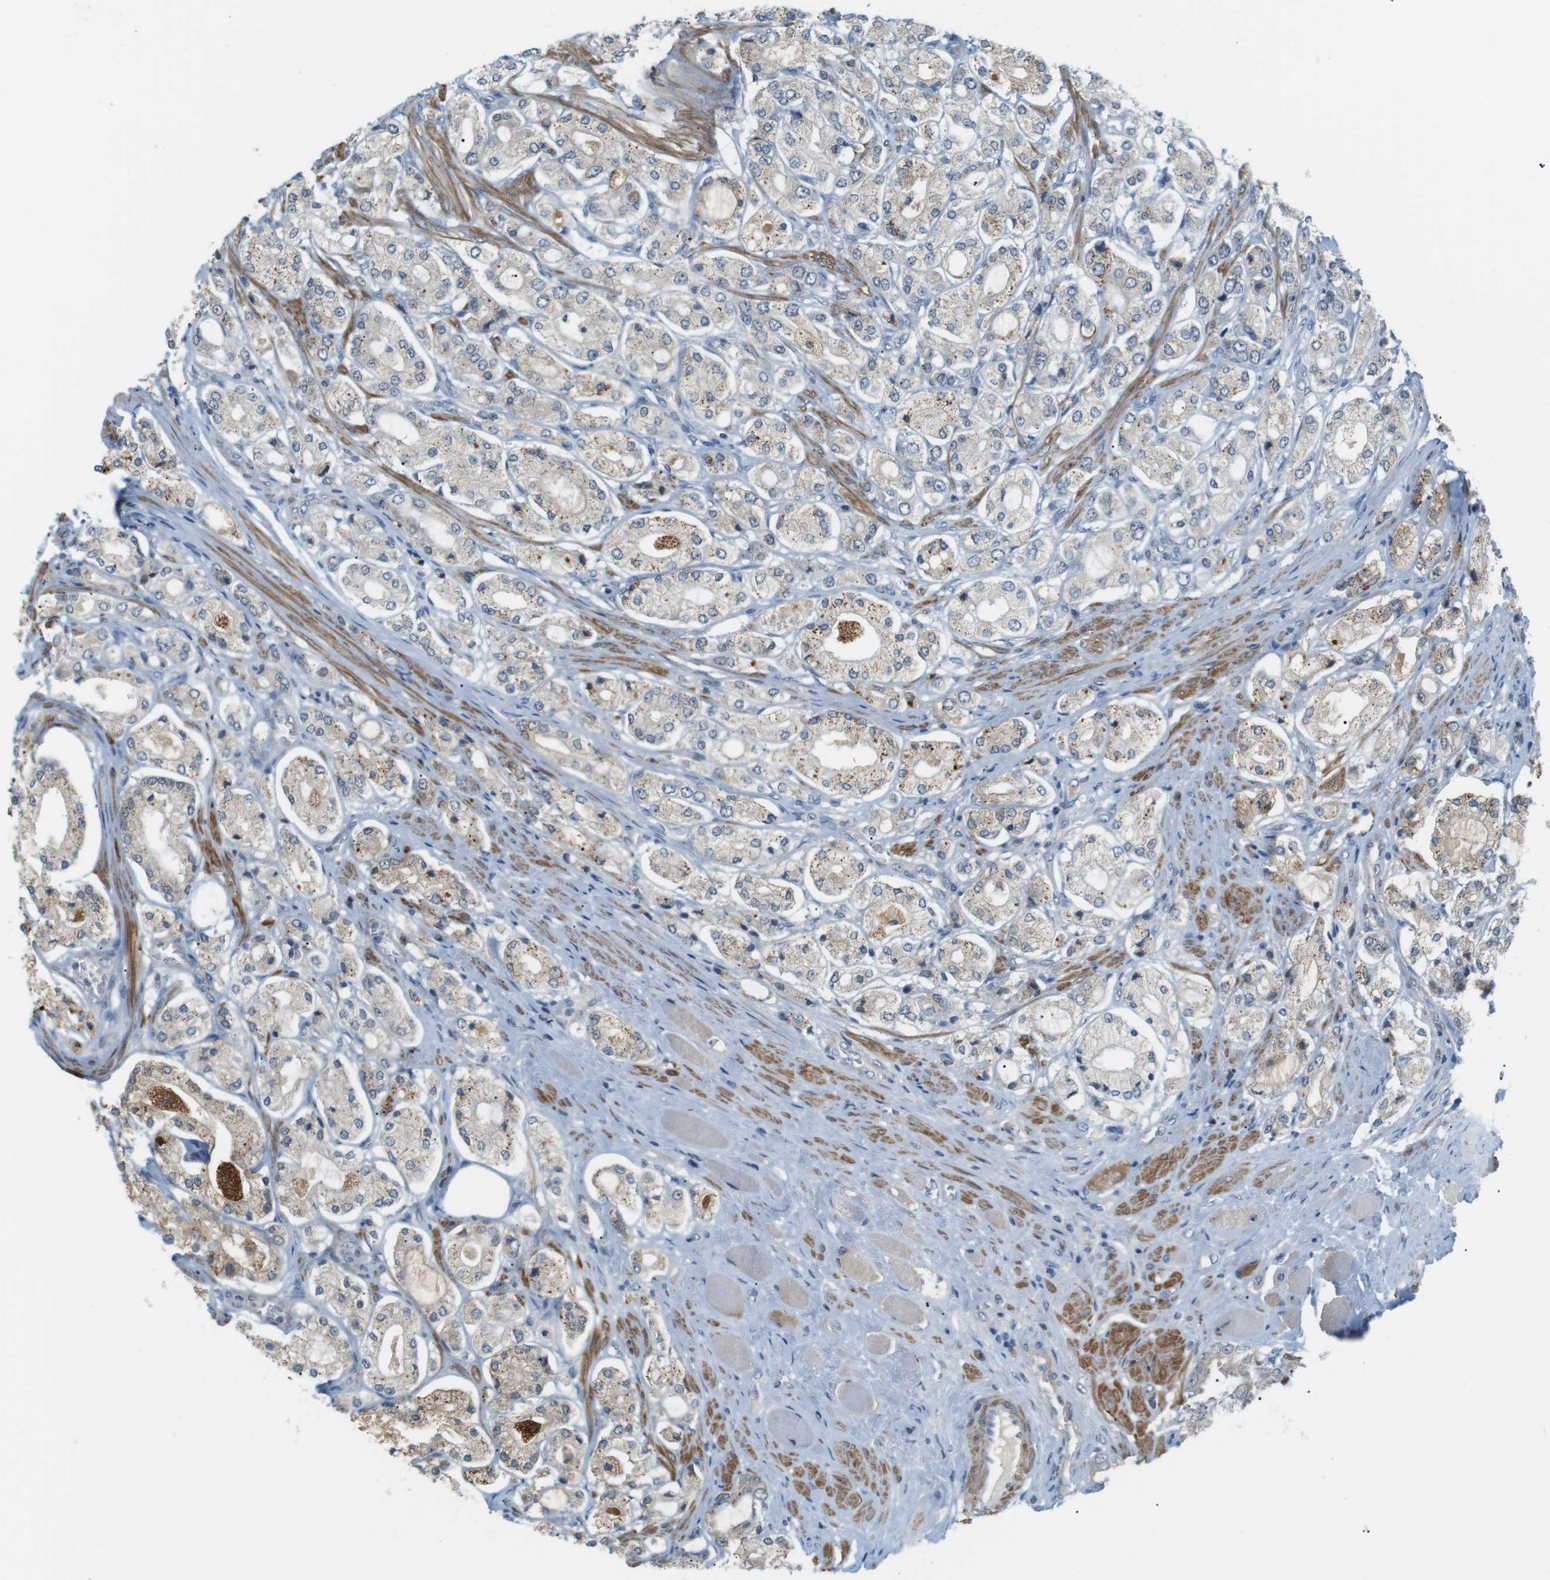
{"staining": {"intensity": "weak", "quantity": "25%-75%", "location": "cytoplasmic/membranous"}, "tissue": "prostate cancer", "cell_type": "Tumor cells", "image_type": "cancer", "snomed": [{"axis": "morphology", "description": "Adenocarcinoma, High grade"}, {"axis": "topography", "description": "Prostate"}], "caption": "Human adenocarcinoma (high-grade) (prostate) stained for a protein (brown) reveals weak cytoplasmic/membranous positive positivity in about 25%-75% of tumor cells.", "gene": "RTN3", "patient": {"sex": "male", "age": 65}}